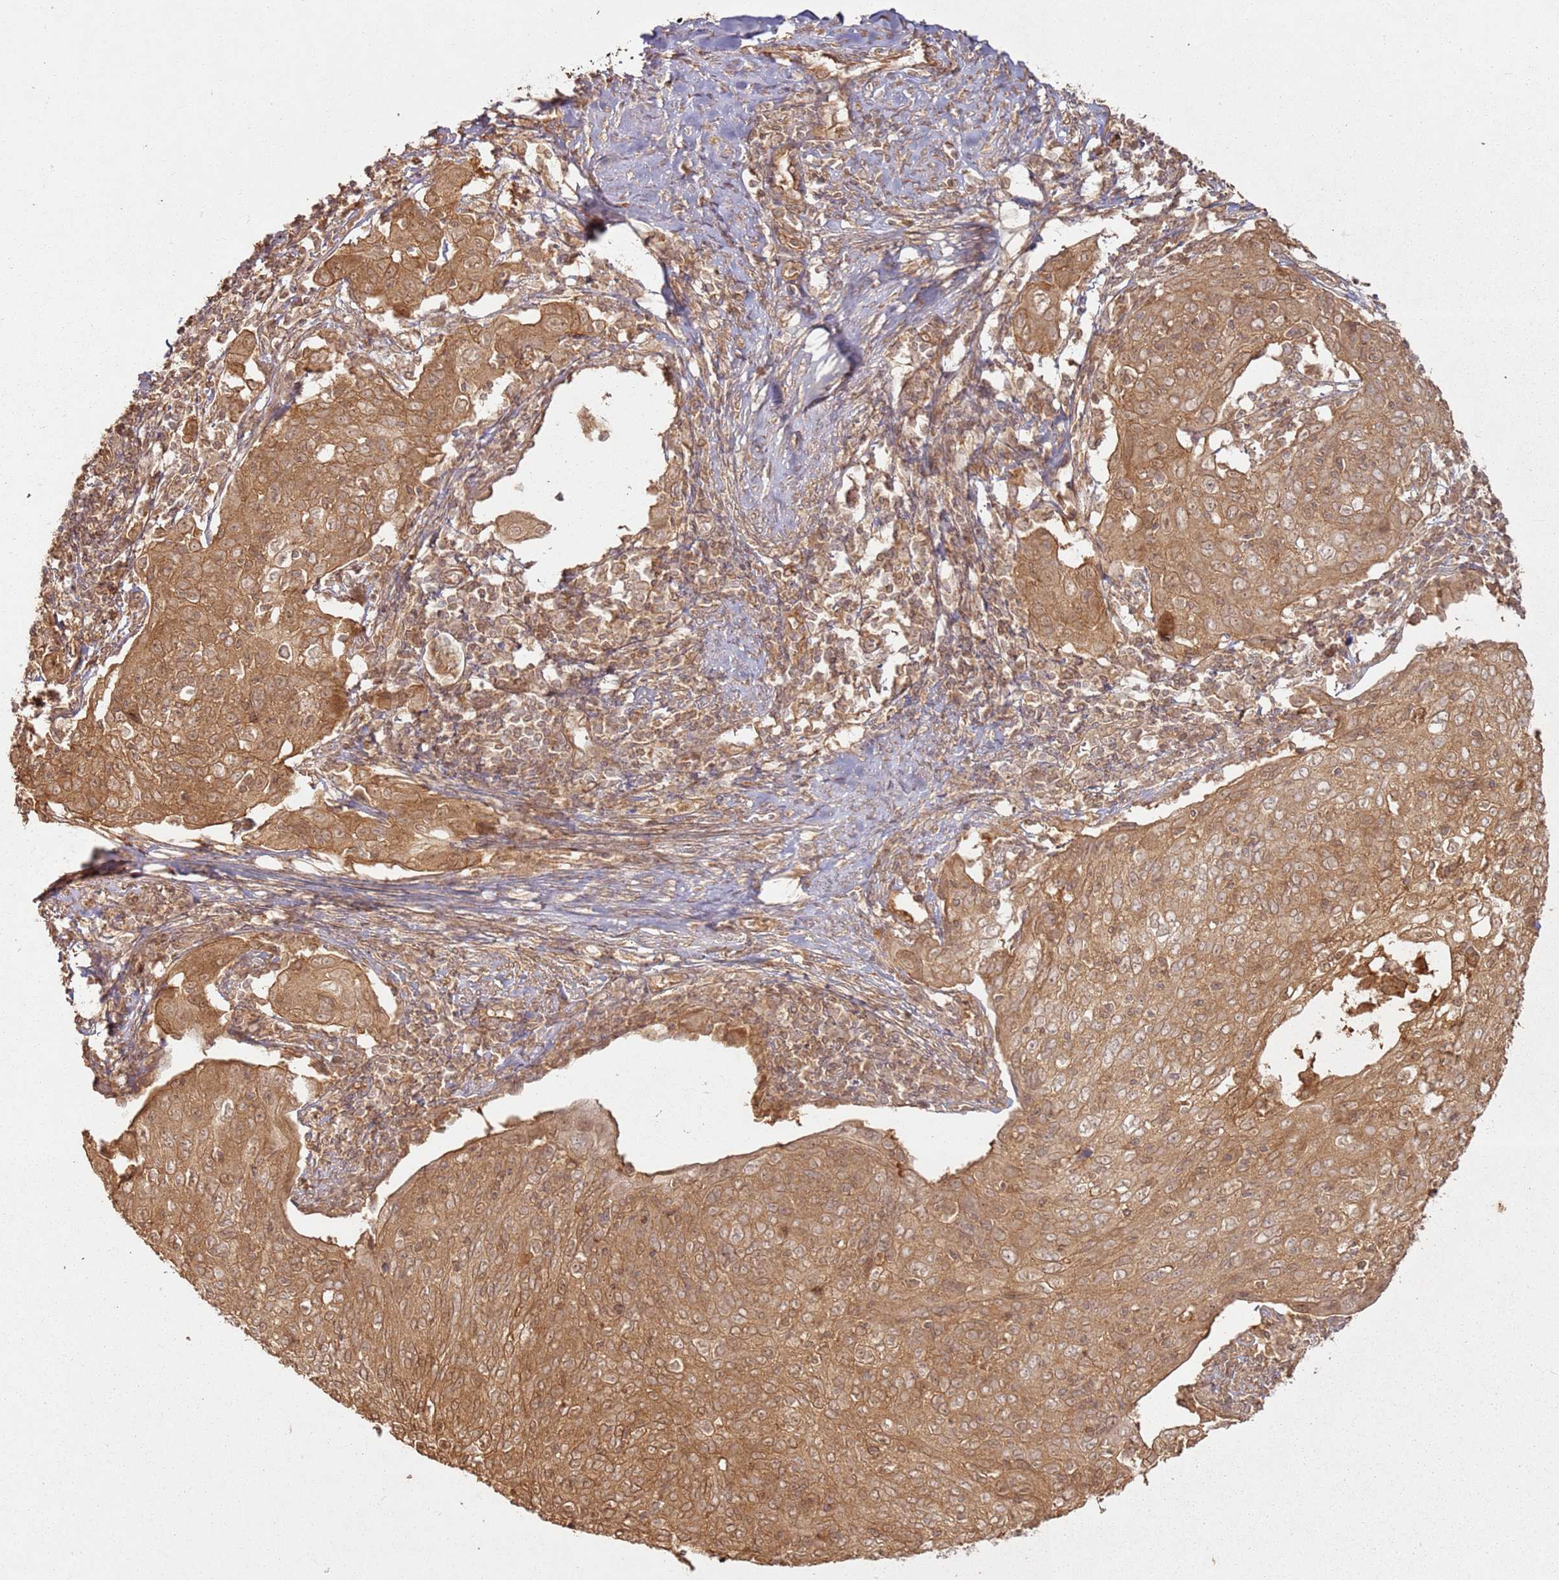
{"staining": {"intensity": "moderate", "quantity": ">75%", "location": "cytoplasmic/membranous"}, "tissue": "cervical cancer", "cell_type": "Tumor cells", "image_type": "cancer", "snomed": [{"axis": "morphology", "description": "Squamous cell carcinoma, NOS"}, {"axis": "topography", "description": "Cervix"}], "caption": "IHC of human cervical squamous cell carcinoma displays medium levels of moderate cytoplasmic/membranous staining in approximately >75% of tumor cells. Nuclei are stained in blue.", "gene": "ZNF776", "patient": {"sex": "female", "age": 67}}